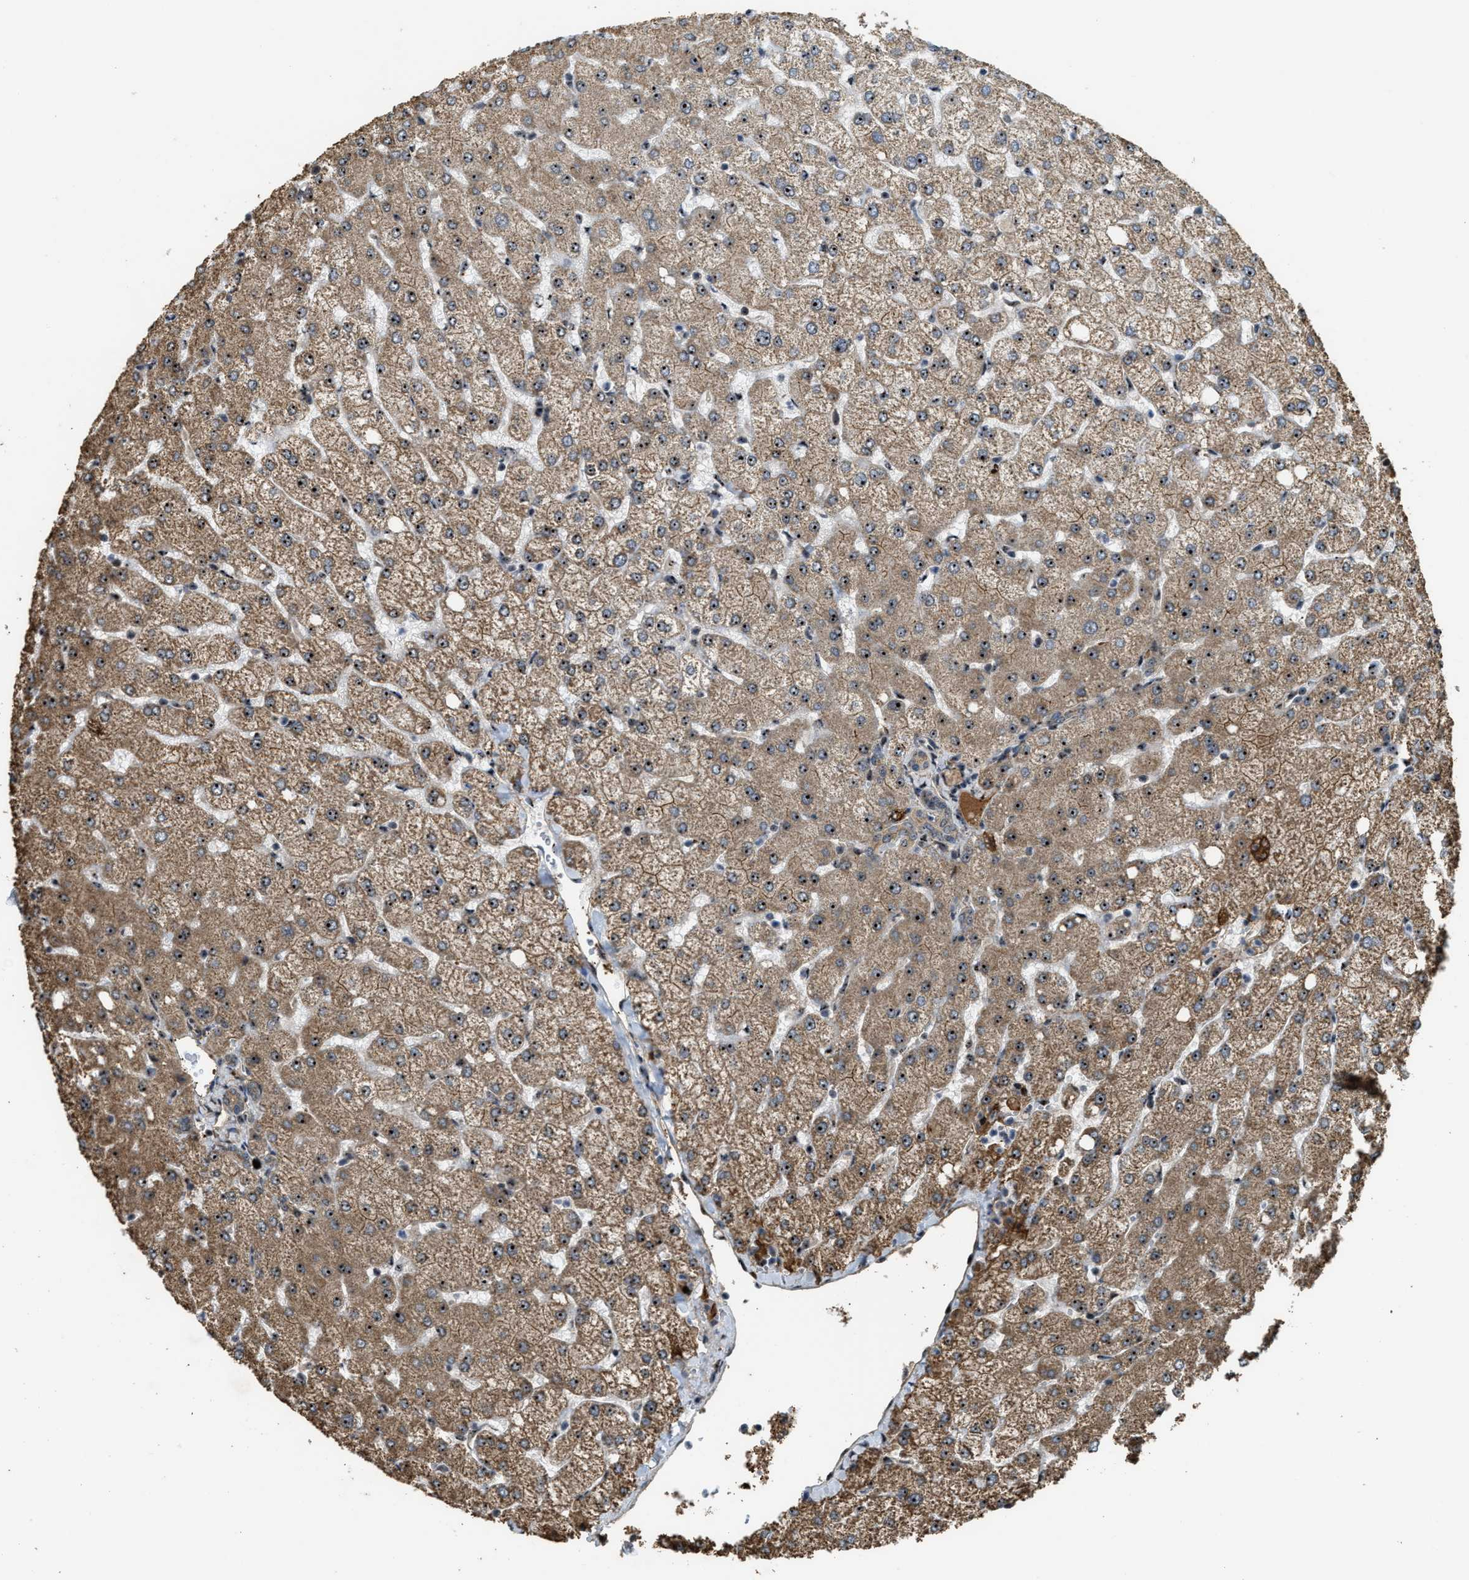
{"staining": {"intensity": "moderate", "quantity": ">75%", "location": "cytoplasmic/membranous"}, "tissue": "liver", "cell_type": "Cholangiocytes", "image_type": "normal", "snomed": [{"axis": "morphology", "description": "Normal tissue, NOS"}, {"axis": "topography", "description": "Liver"}], "caption": "This micrograph demonstrates unremarkable liver stained with immunohistochemistry (IHC) to label a protein in brown. The cytoplasmic/membranous of cholangiocytes show moderate positivity for the protein. Nuclei are counter-stained blue.", "gene": "ZNF687", "patient": {"sex": "female", "age": 54}}